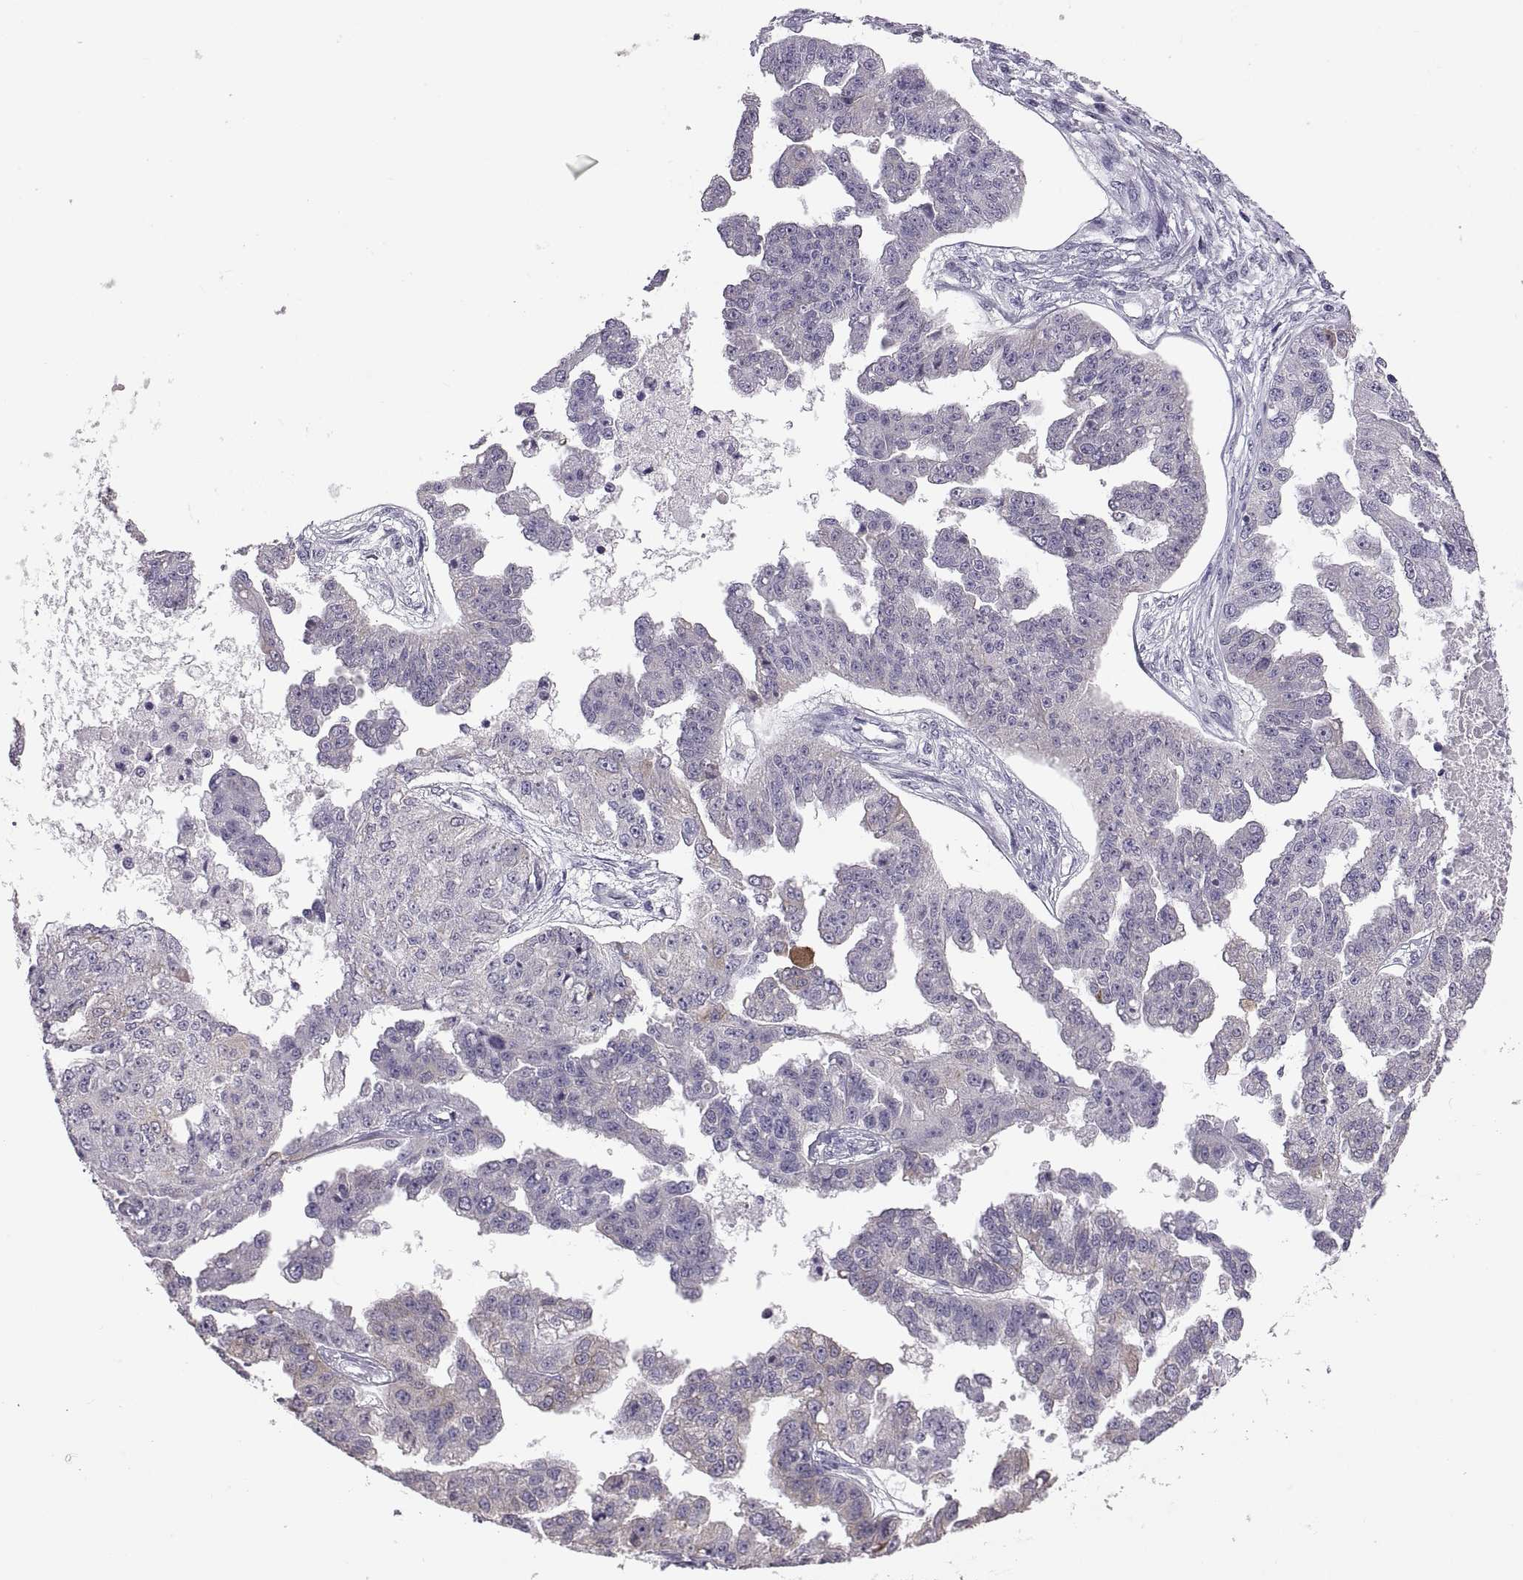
{"staining": {"intensity": "negative", "quantity": "none", "location": "none"}, "tissue": "ovarian cancer", "cell_type": "Tumor cells", "image_type": "cancer", "snomed": [{"axis": "morphology", "description": "Cystadenocarcinoma, serous, NOS"}, {"axis": "topography", "description": "Ovary"}], "caption": "Immunohistochemistry histopathology image of neoplastic tissue: human ovarian serous cystadenocarcinoma stained with DAB displays no significant protein expression in tumor cells.", "gene": "RDM1", "patient": {"sex": "female", "age": 58}}